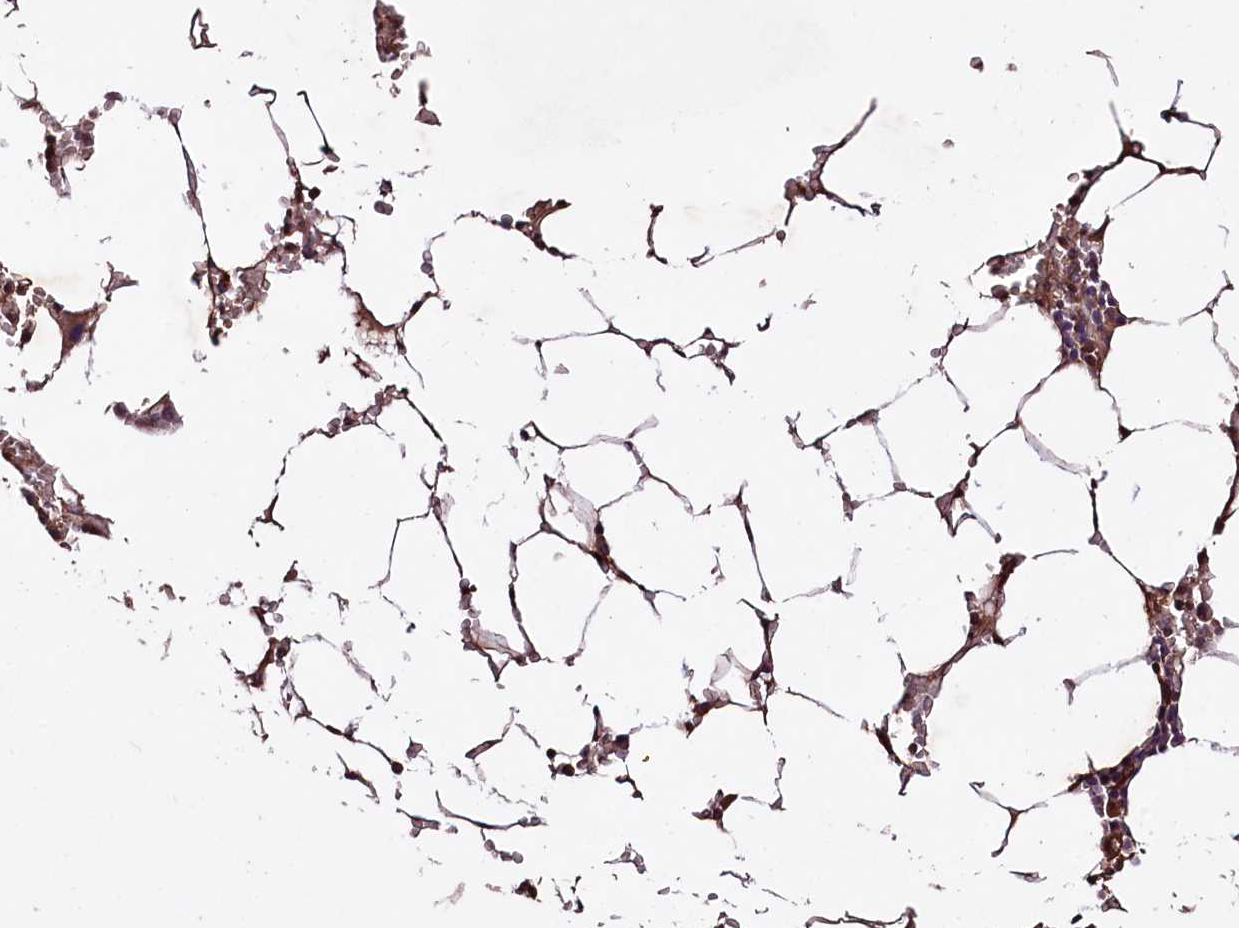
{"staining": {"intensity": "moderate", "quantity": ">75%", "location": "cytoplasmic/membranous,nuclear"}, "tissue": "bone marrow", "cell_type": "Hematopoietic cells", "image_type": "normal", "snomed": [{"axis": "morphology", "description": "Normal tissue, NOS"}, {"axis": "topography", "description": "Bone marrow"}], "caption": "Immunohistochemical staining of unremarkable human bone marrow exhibits medium levels of moderate cytoplasmic/membranous,nuclear staining in about >75% of hematopoietic cells.", "gene": "TNPO3", "patient": {"sex": "male", "age": 70}}